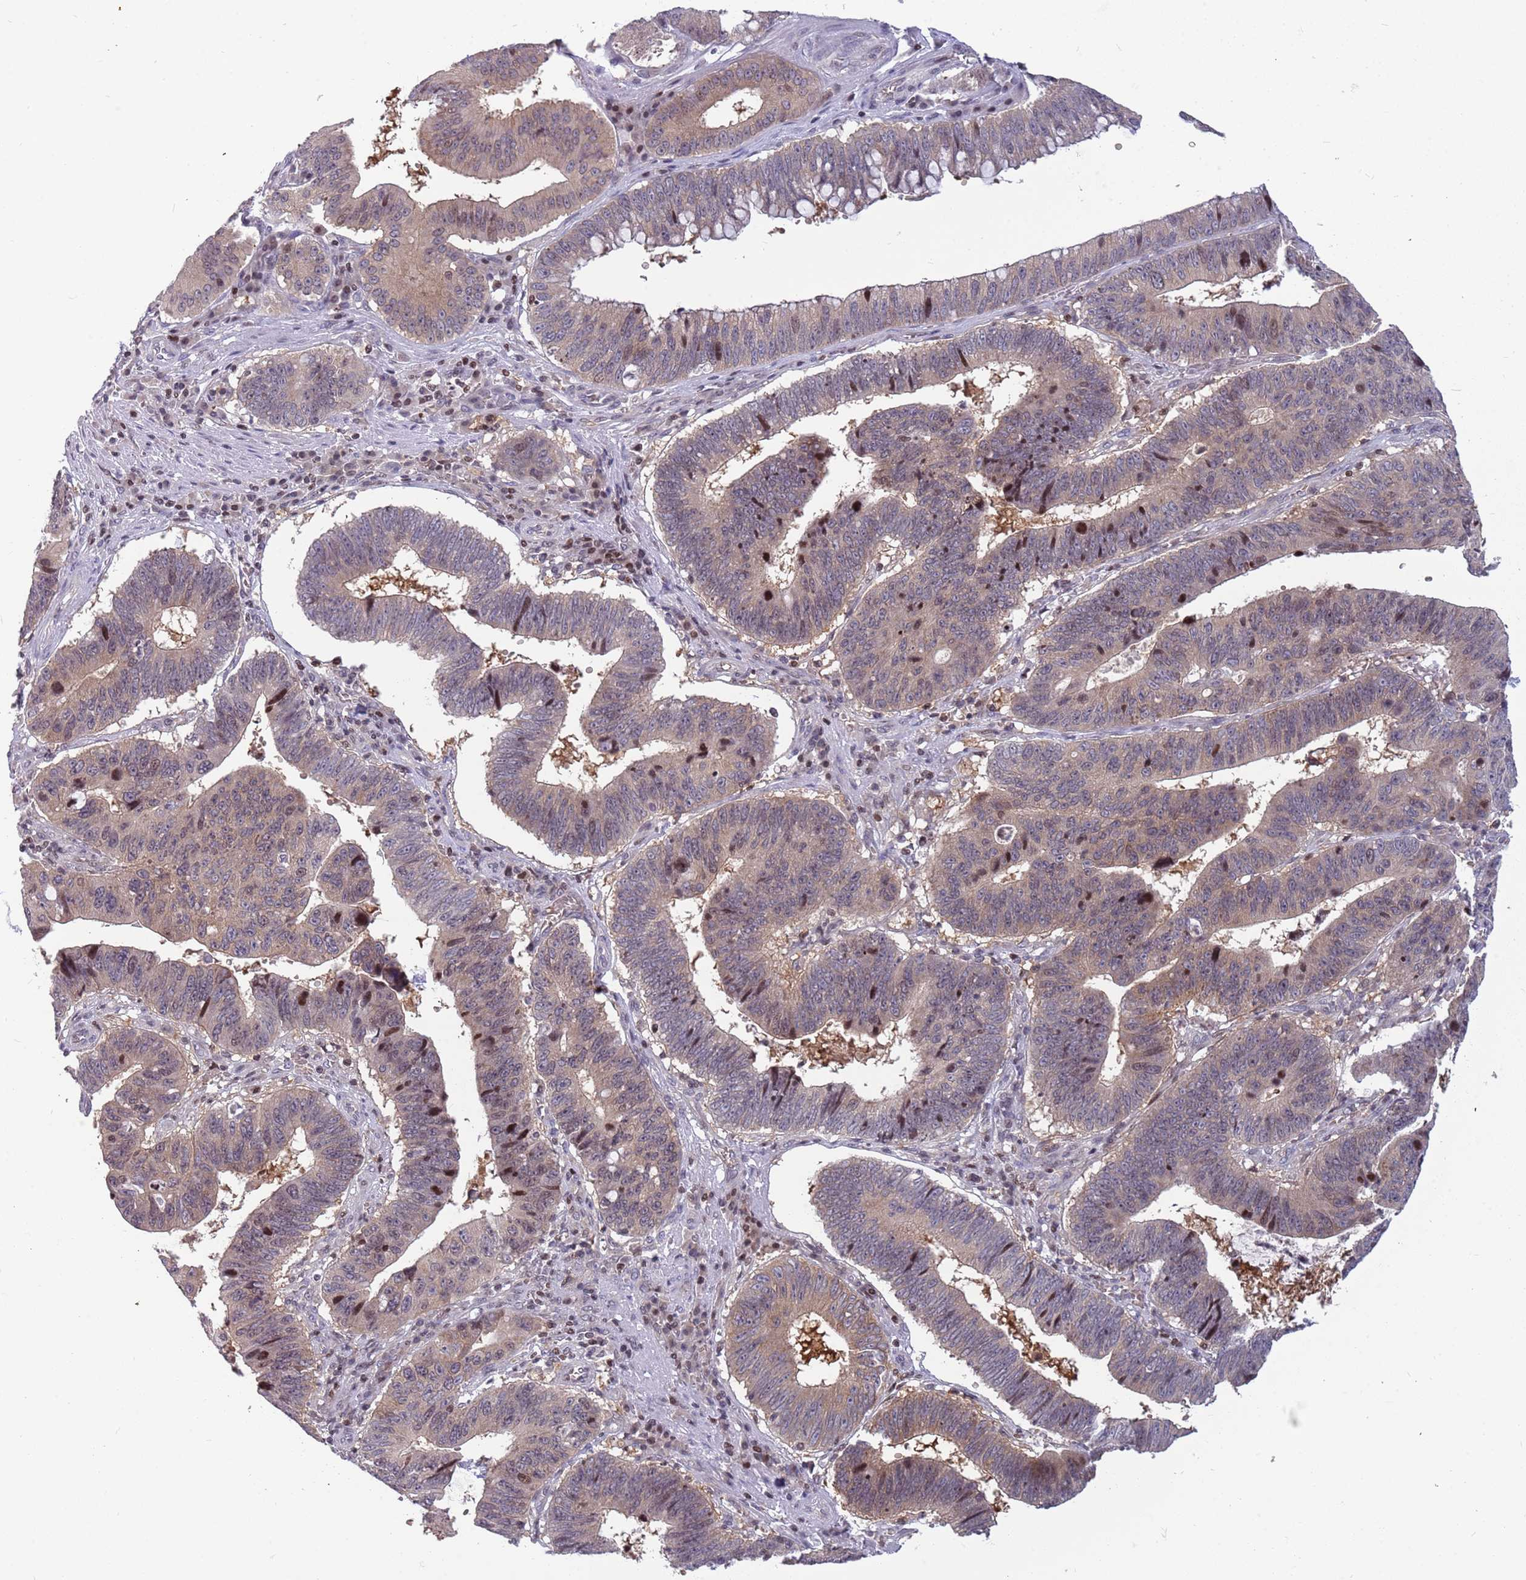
{"staining": {"intensity": "weak", "quantity": "<25%", "location": "cytoplasmic/membranous,nuclear"}, "tissue": "stomach cancer", "cell_type": "Tumor cells", "image_type": "cancer", "snomed": [{"axis": "morphology", "description": "Adenocarcinoma, NOS"}, {"axis": "topography", "description": "Stomach"}], "caption": "The micrograph demonstrates no significant staining in tumor cells of stomach cancer (adenocarcinoma). Nuclei are stained in blue.", "gene": "ARHGEF5", "patient": {"sex": "male", "age": 59}}